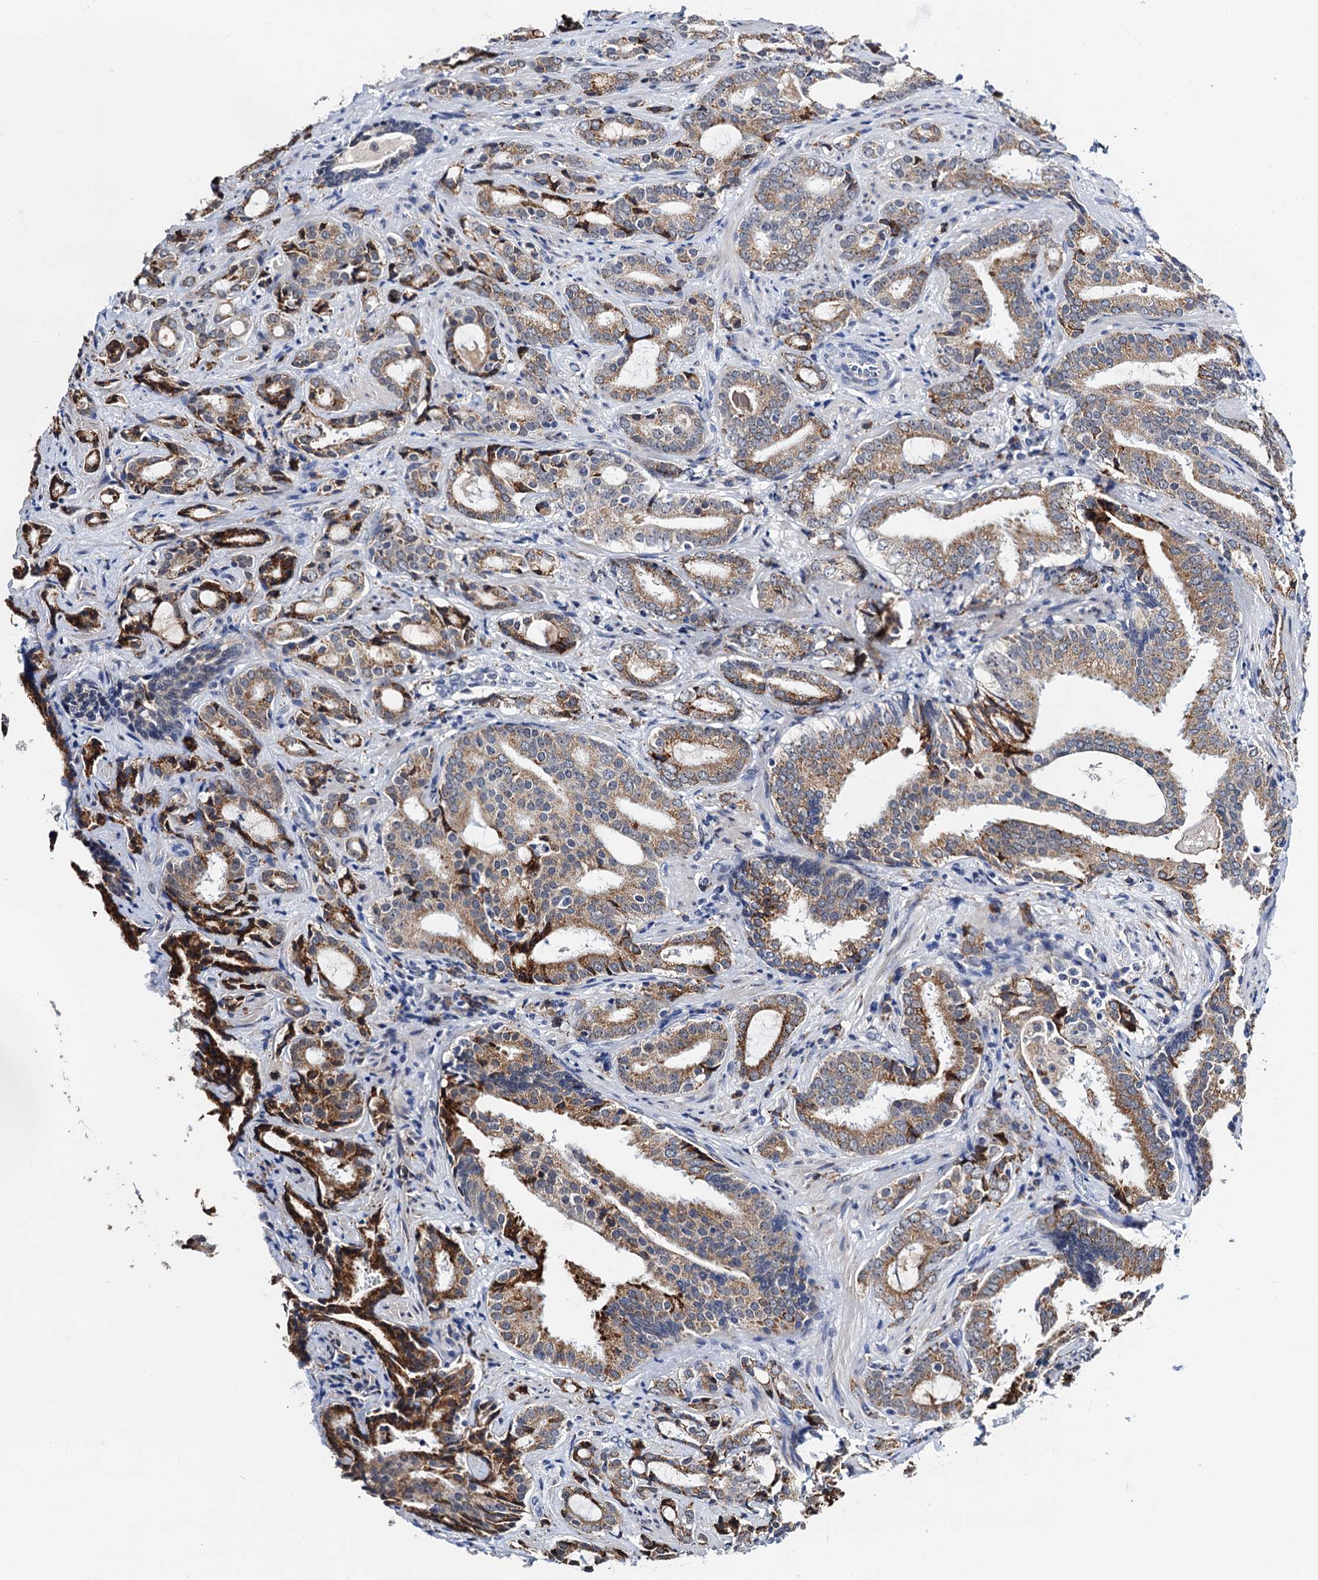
{"staining": {"intensity": "moderate", "quantity": ">75%", "location": "cytoplasmic/membranous"}, "tissue": "prostate cancer", "cell_type": "Tumor cells", "image_type": "cancer", "snomed": [{"axis": "morphology", "description": "Adenocarcinoma, High grade"}, {"axis": "topography", "description": "Prostate"}], "caption": "Immunohistochemical staining of high-grade adenocarcinoma (prostate) demonstrates medium levels of moderate cytoplasmic/membranous protein expression in approximately >75% of tumor cells.", "gene": "SLC7A10", "patient": {"sex": "male", "age": 63}}